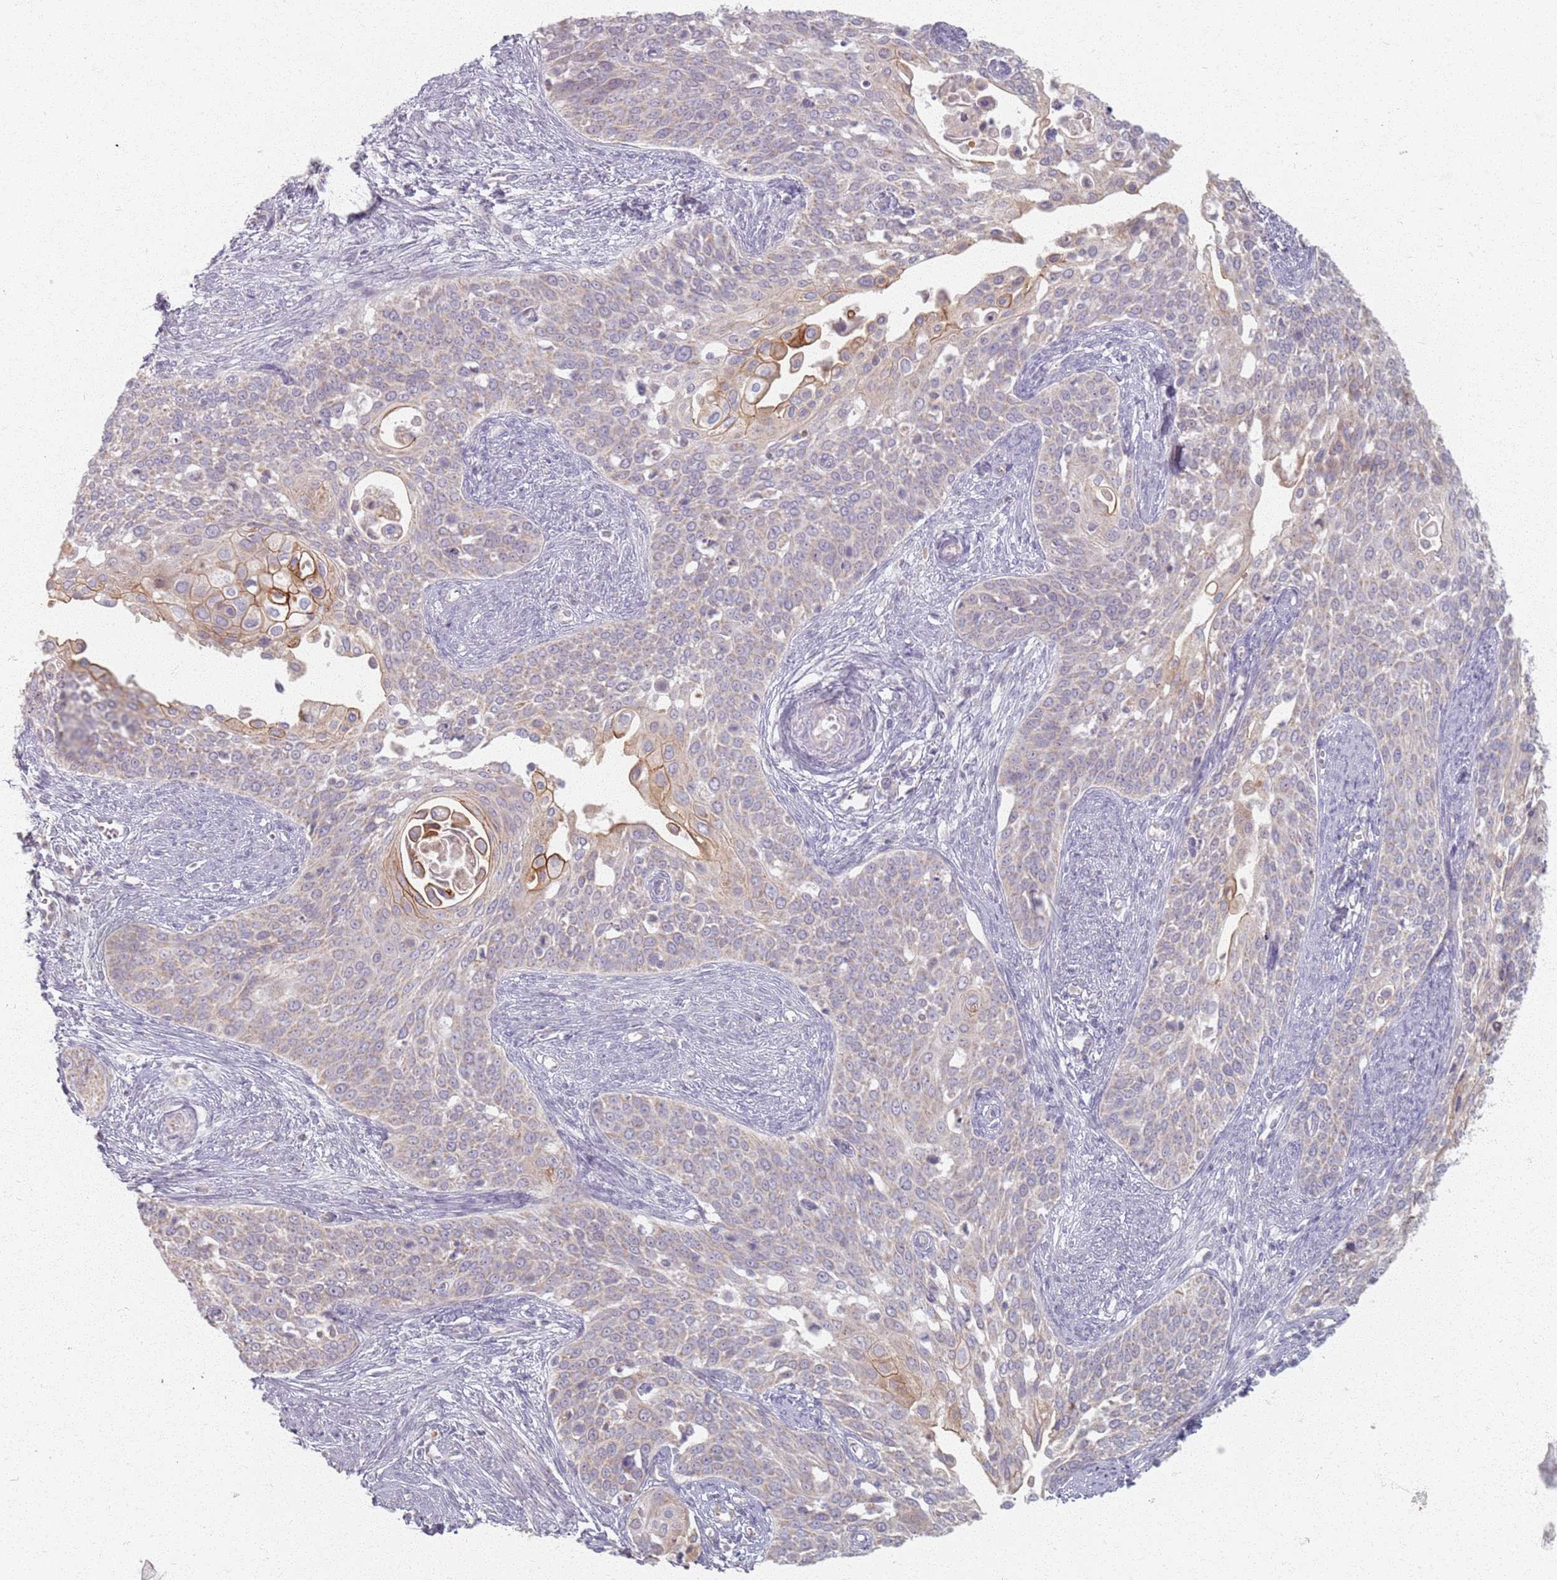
{"staining": {"intensity": "moderate", "quantity": "<25%", "location": "cytoplasmic/membranous"}, "tissue": "cervical cancer", "cell_type": "Tumor cells", "image_type": "cancer", "snomed": [{"axis": "morphology", "description": "Squamous cell carcinoma, NOS"}, {"axis": "topography", "description": "Cervix"}], "caption": "This is an image of IHC staining of cervical cancer, which shows moderate positivity in the cytoplasmic/membranous of tumor cells.", "gene": "PKD2L2", "patient": {"sex": "female", "age": 44}}